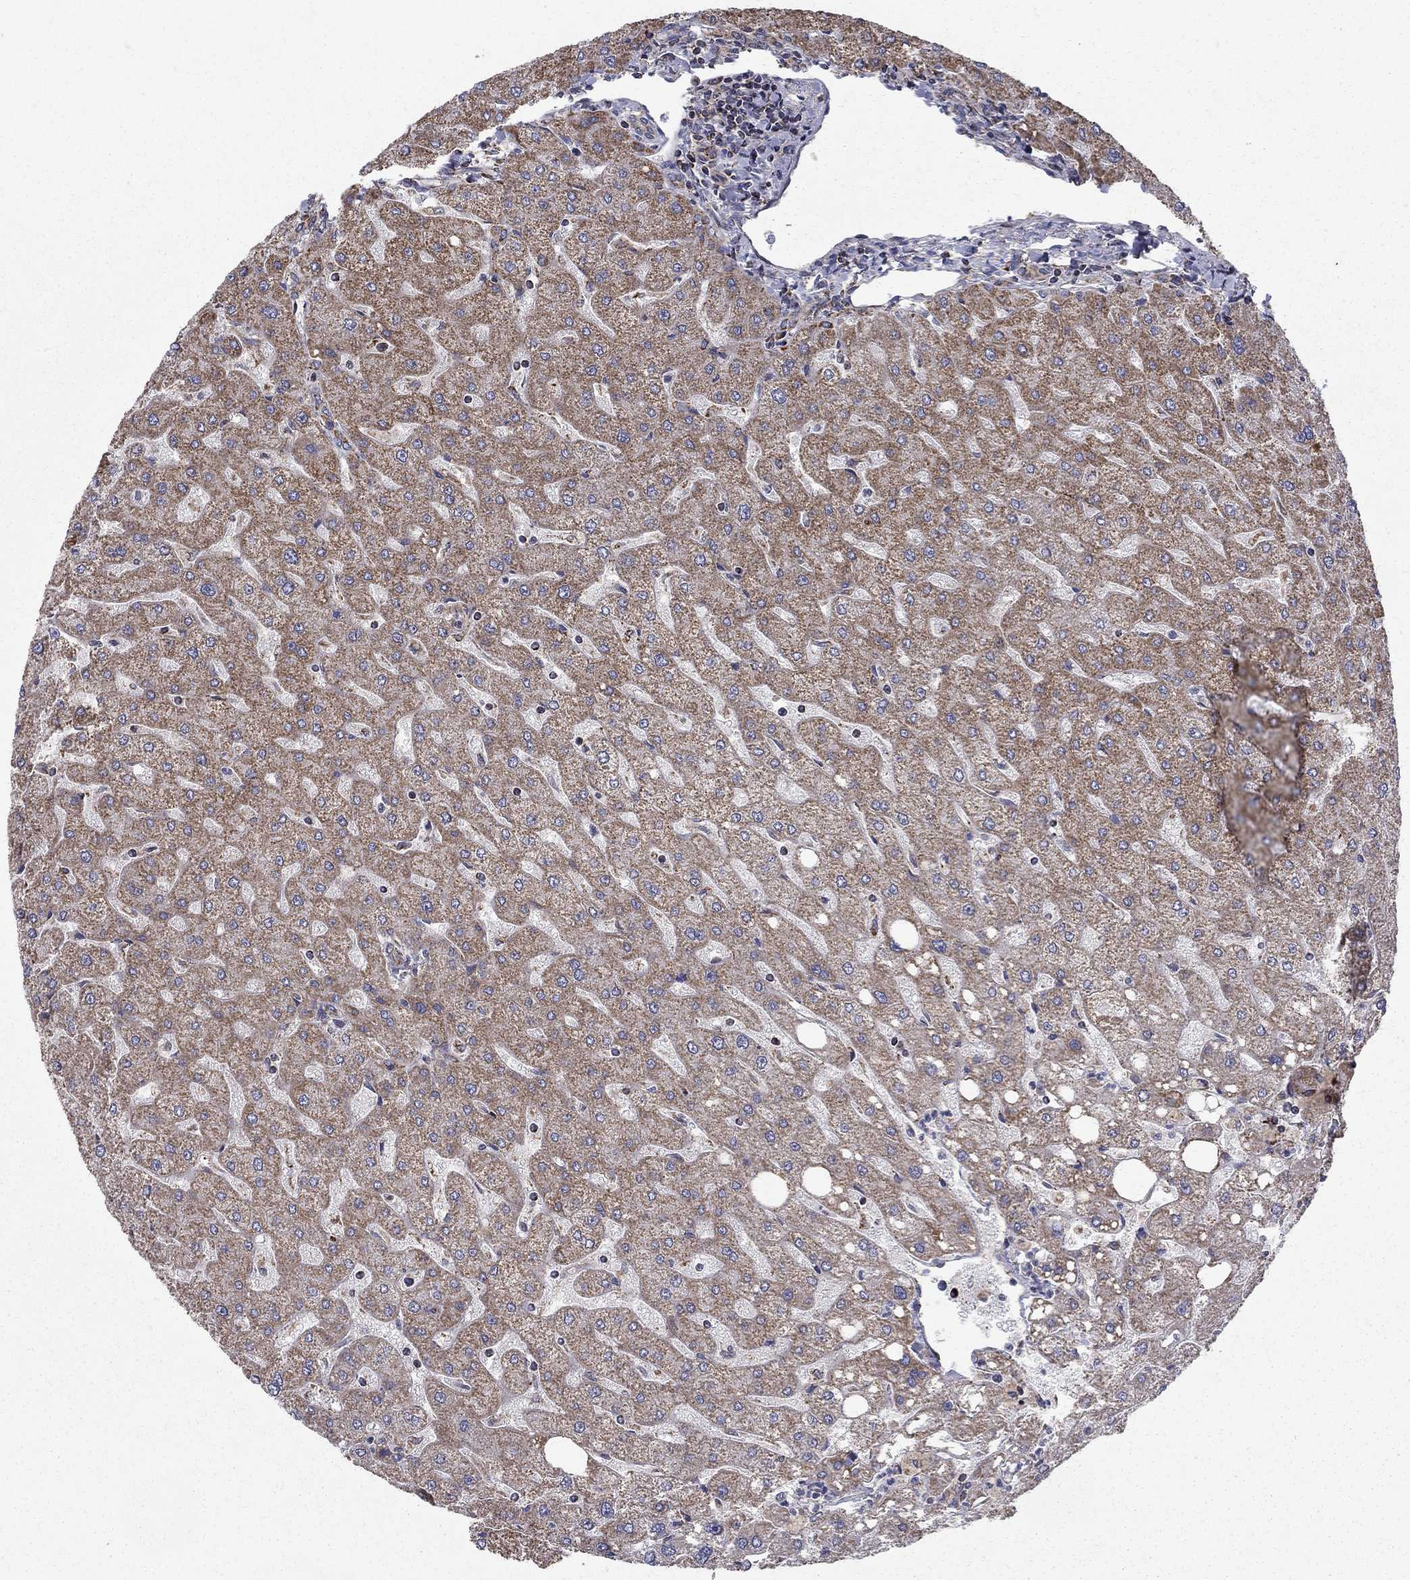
{"staining": {"intensity": "weak", "quantity": ">75%", "location": "cytoplasmic/membranous"}, "tissue": "liver", "cell_type": "Cholangiocytes", "image_type": "normal", "snomed": [{"axis": "morphology", "description": "Normal tissue, NOS"}, {"axis": "topography", "description": "Liver"}], "caption": "Liver stained with DAB (3,3'-diaminobenzidine) immunohistochemistry (IHC) exhibits low levels of weak cytoplasmic/membranous staining in about >75% of cholangiocytes.", "gene": "NDUFS8", "patient": {"sex": "male", "age": 67}}